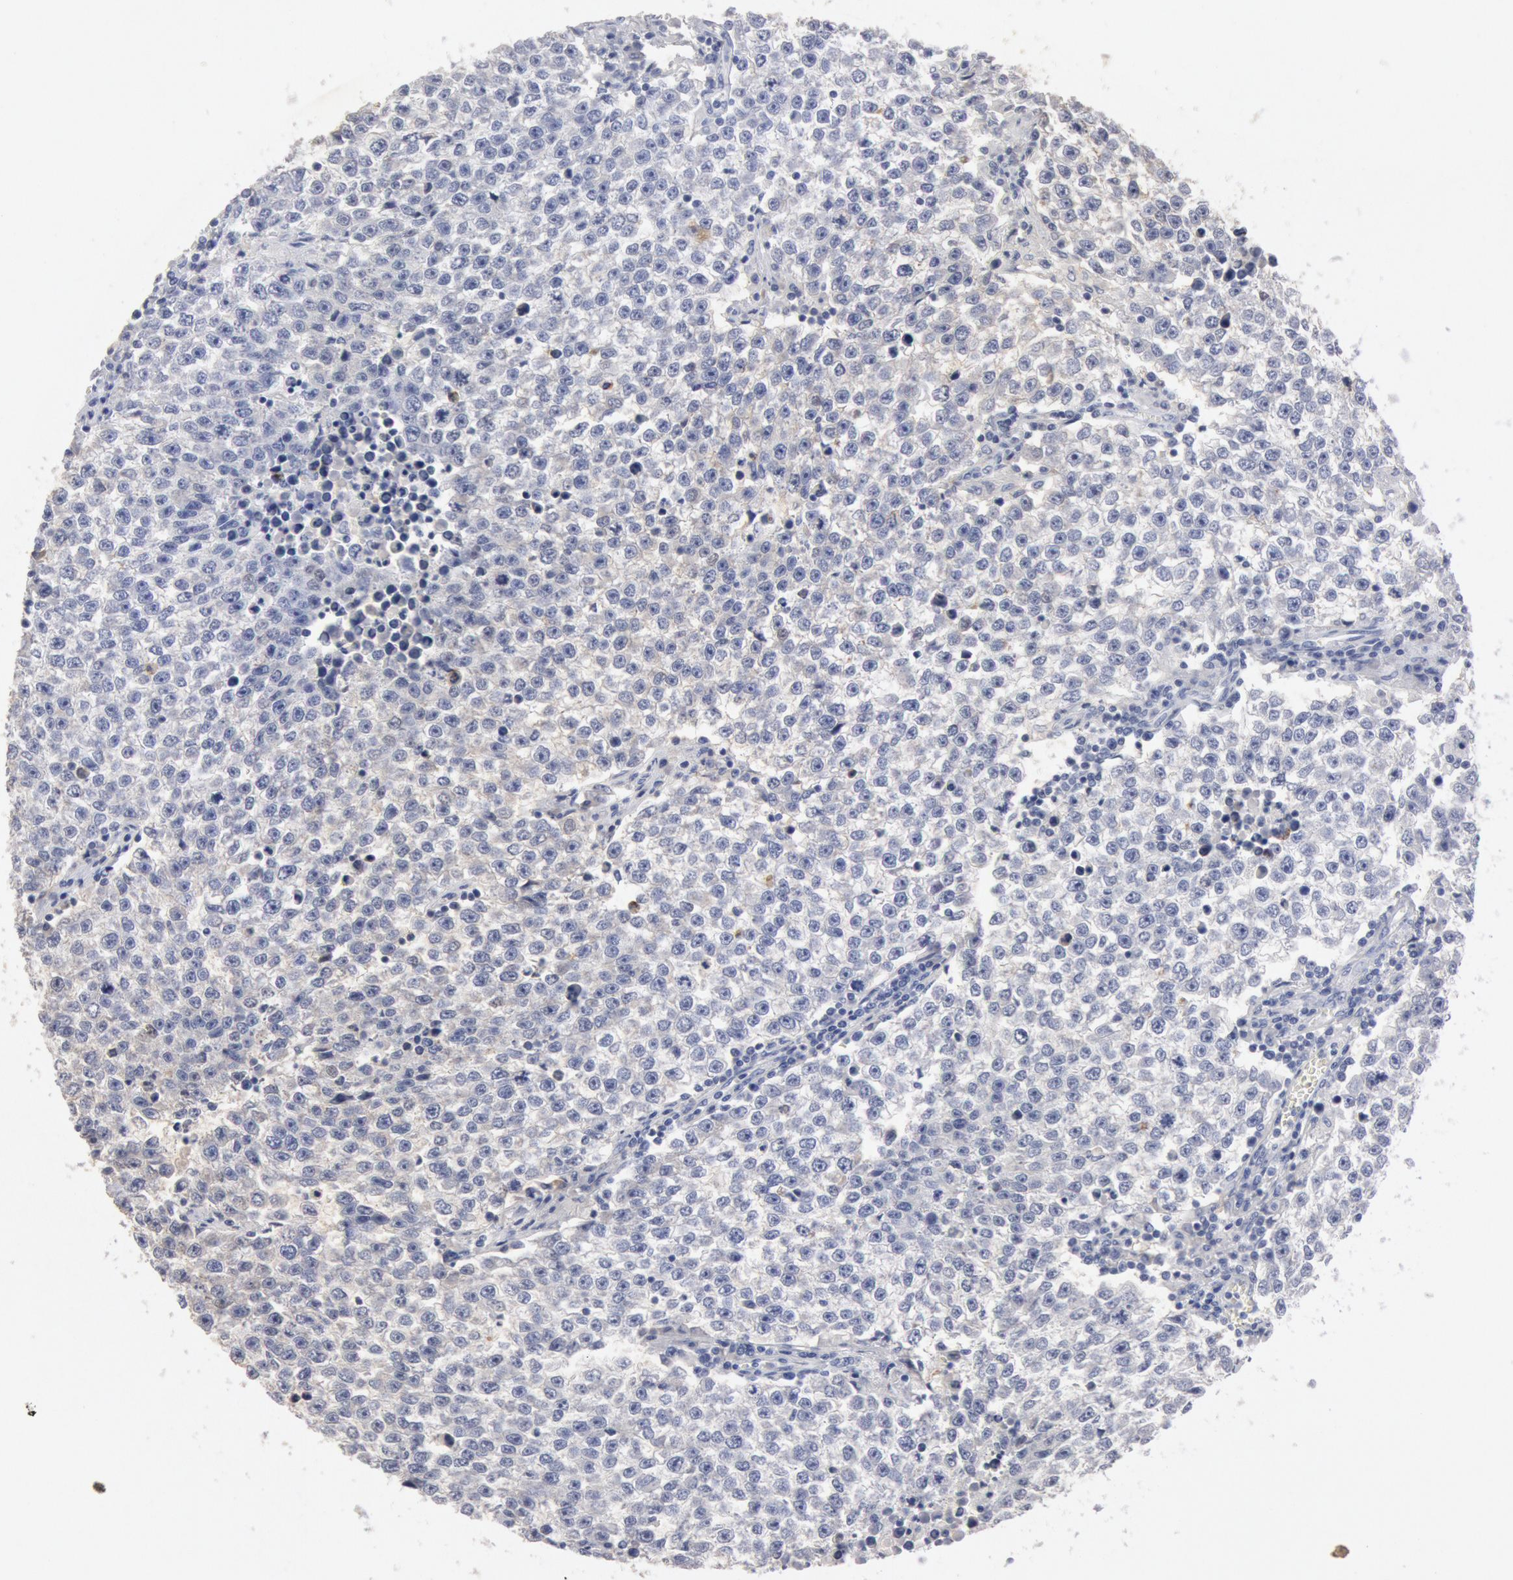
{"staining": {"intensity": "negative", "quantity": "none", "location": "none"}, "tissue": "testis cancer", "cell_type": "Tumor cells", "image_type": "cancer", "snomed": [{"axis": "morphology", "description": "Seminoma, NOS"}, {"axis": "topography", "description": "Testis"}], "caption": "Immunohistochemistry (IHC) of testis cancer exhibits no expression in tumor cells. (DAB IHC, high magnification).", "gene": "FOXA2", "patient": {"sex": "male", "age": 36}}